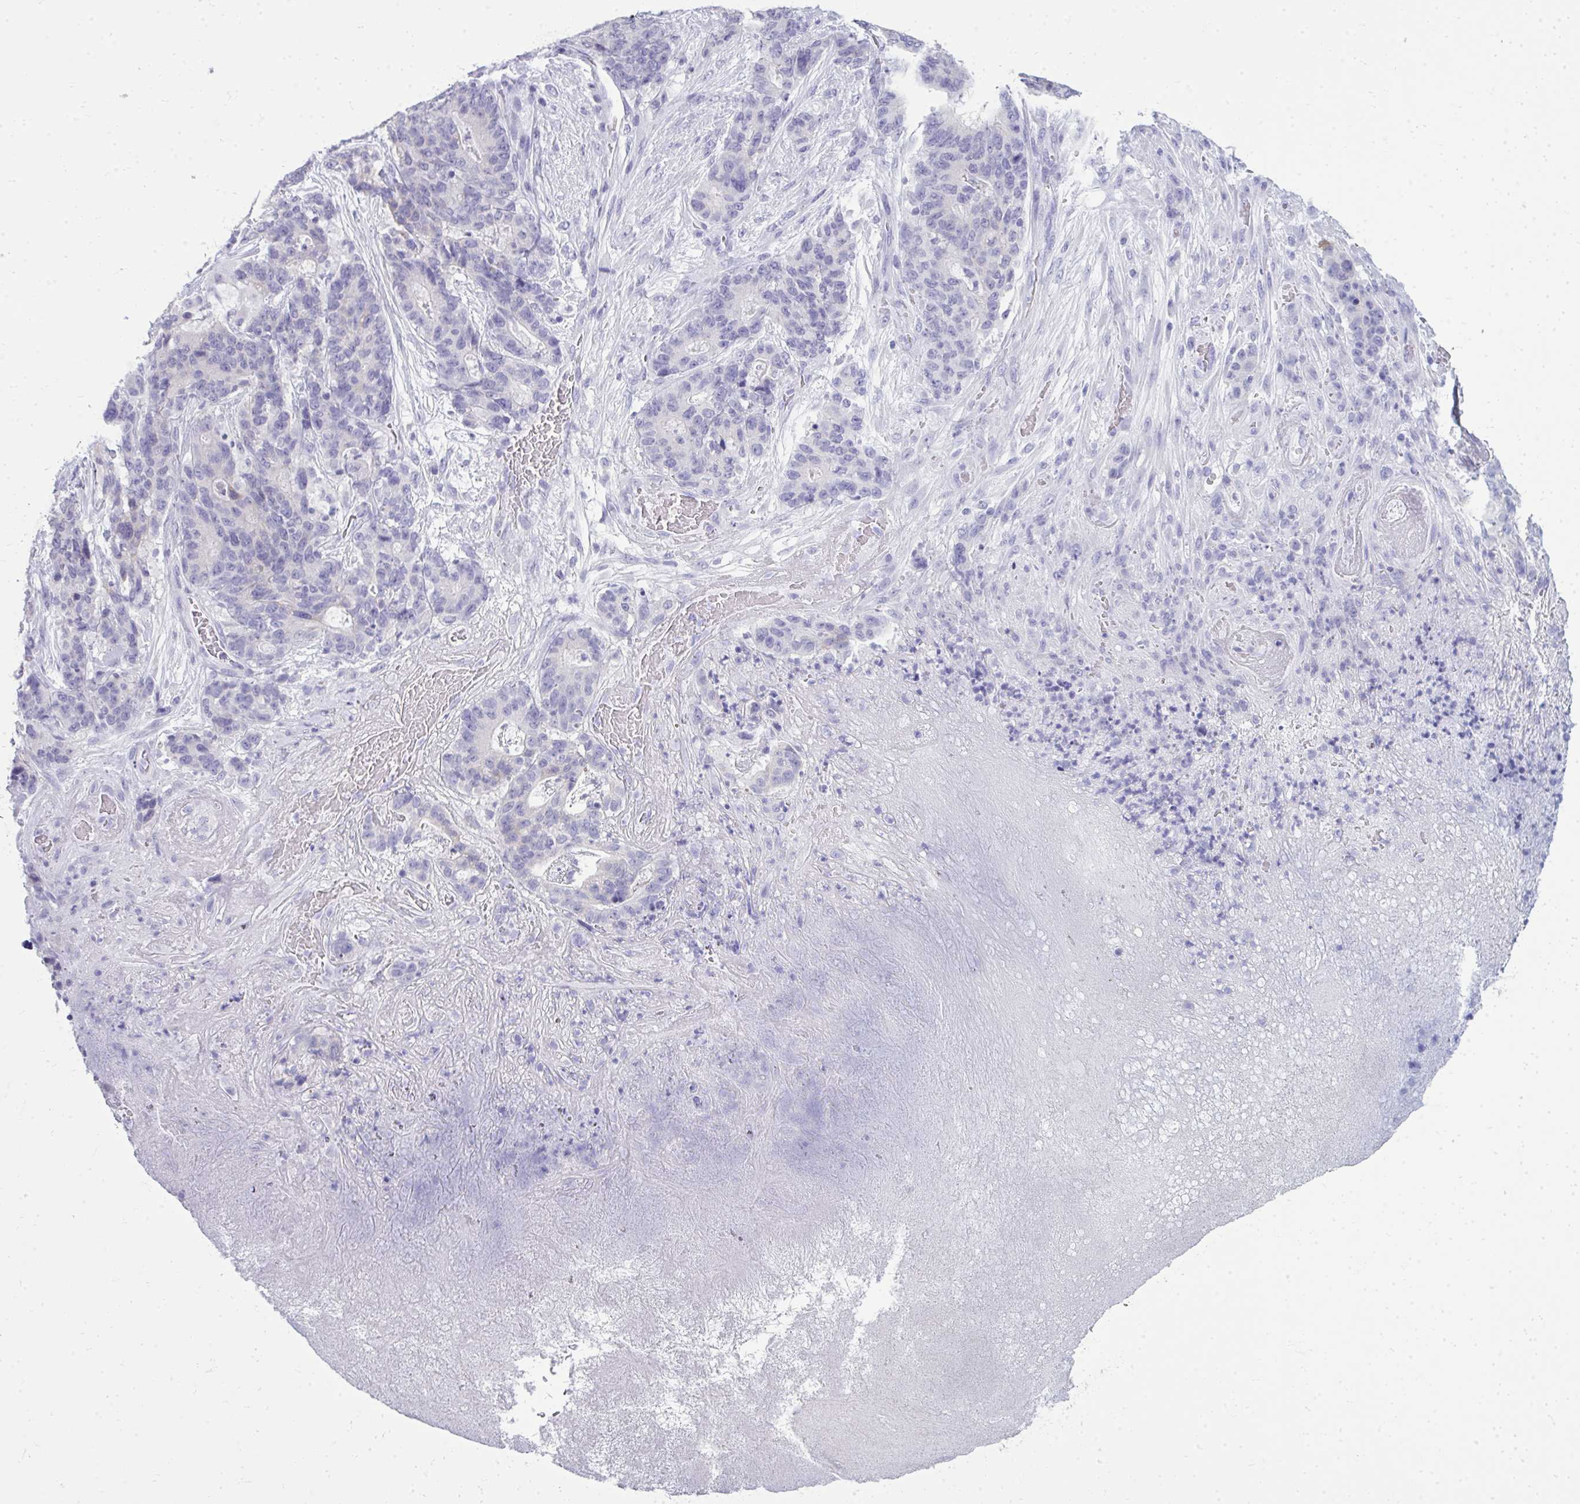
{"staining": {"intensity": "negative", "quantity": "none", "location": "none"}, "tissue": "stomach cancer", "cell_type": "Tumor cells", "image_type": "cancer", "snomed": [{"axis": "morphology", "description": "Normal tissue, NOS"}, {"axis": "morphology", "description": "Adenocarcinoma, NOS"}, {"axis": "topography", "description": "Stomach"}], "caption": "This is an immunohistochemistry (IHC) image of stomach cancer (adenocarcinoma). There is no staining in tumor cells.", "gene": "QDPR", "patient": {"sex": "female", "age": 64}}